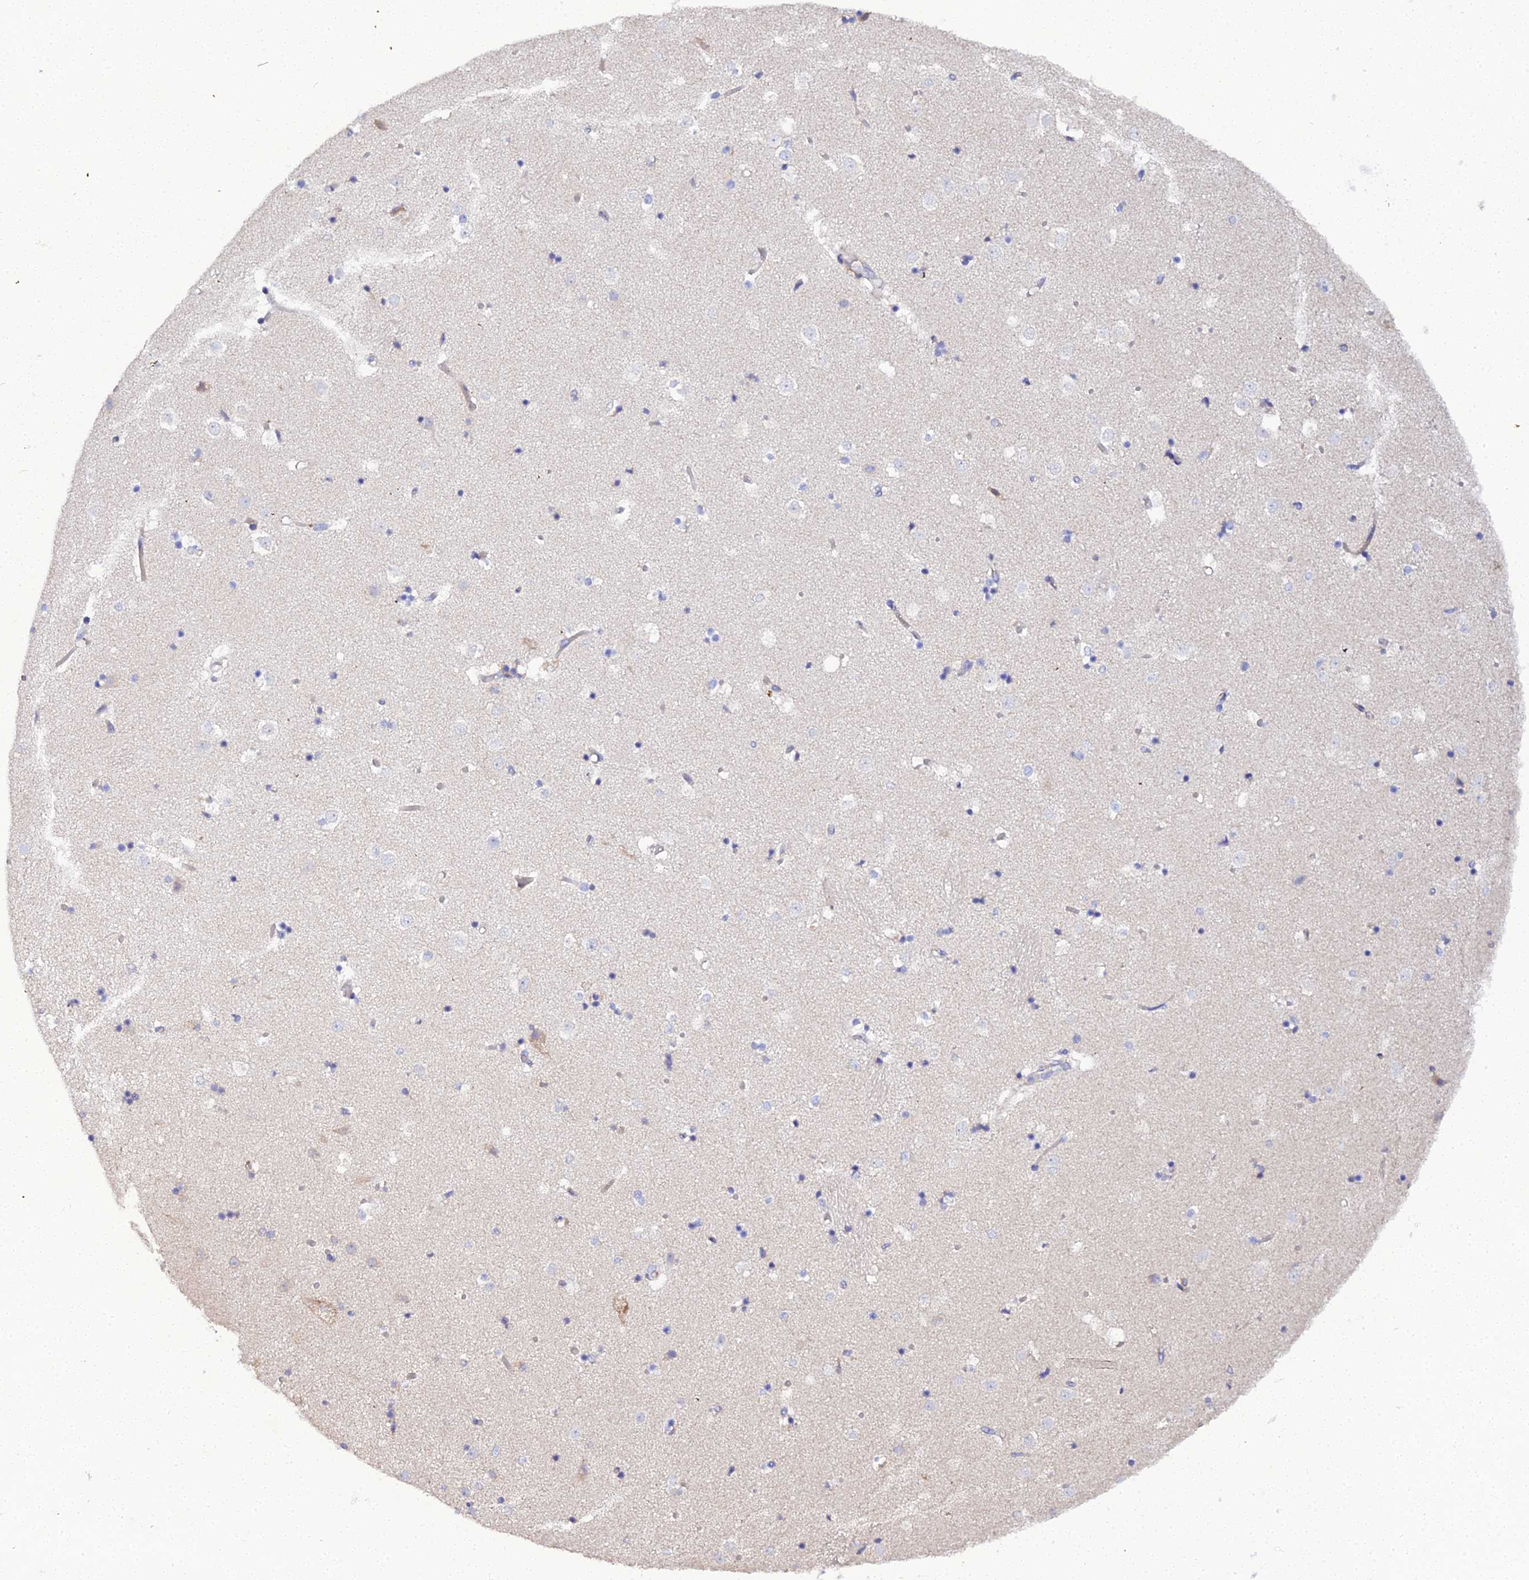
{"staining": {"intensity": "negative", "quantity": "none", "location": "none"}, "tissue": "caudate", "cell_type": "Glial cells", "image_type": "normal", "snomed": [{"axis": "morphology", "description": "Normal tissue, NOS"}, {"axis": "topography", "description": "Lateral ventricle wall"}], "caption": "Glial cells are negative for protein expression in benign human caudate. The staining is performed using DAB brown chromogen with nuclei counter-stained in using hematoxylin.", "gene": "SCX", "patient": {"sex": "female", "age": 52}}